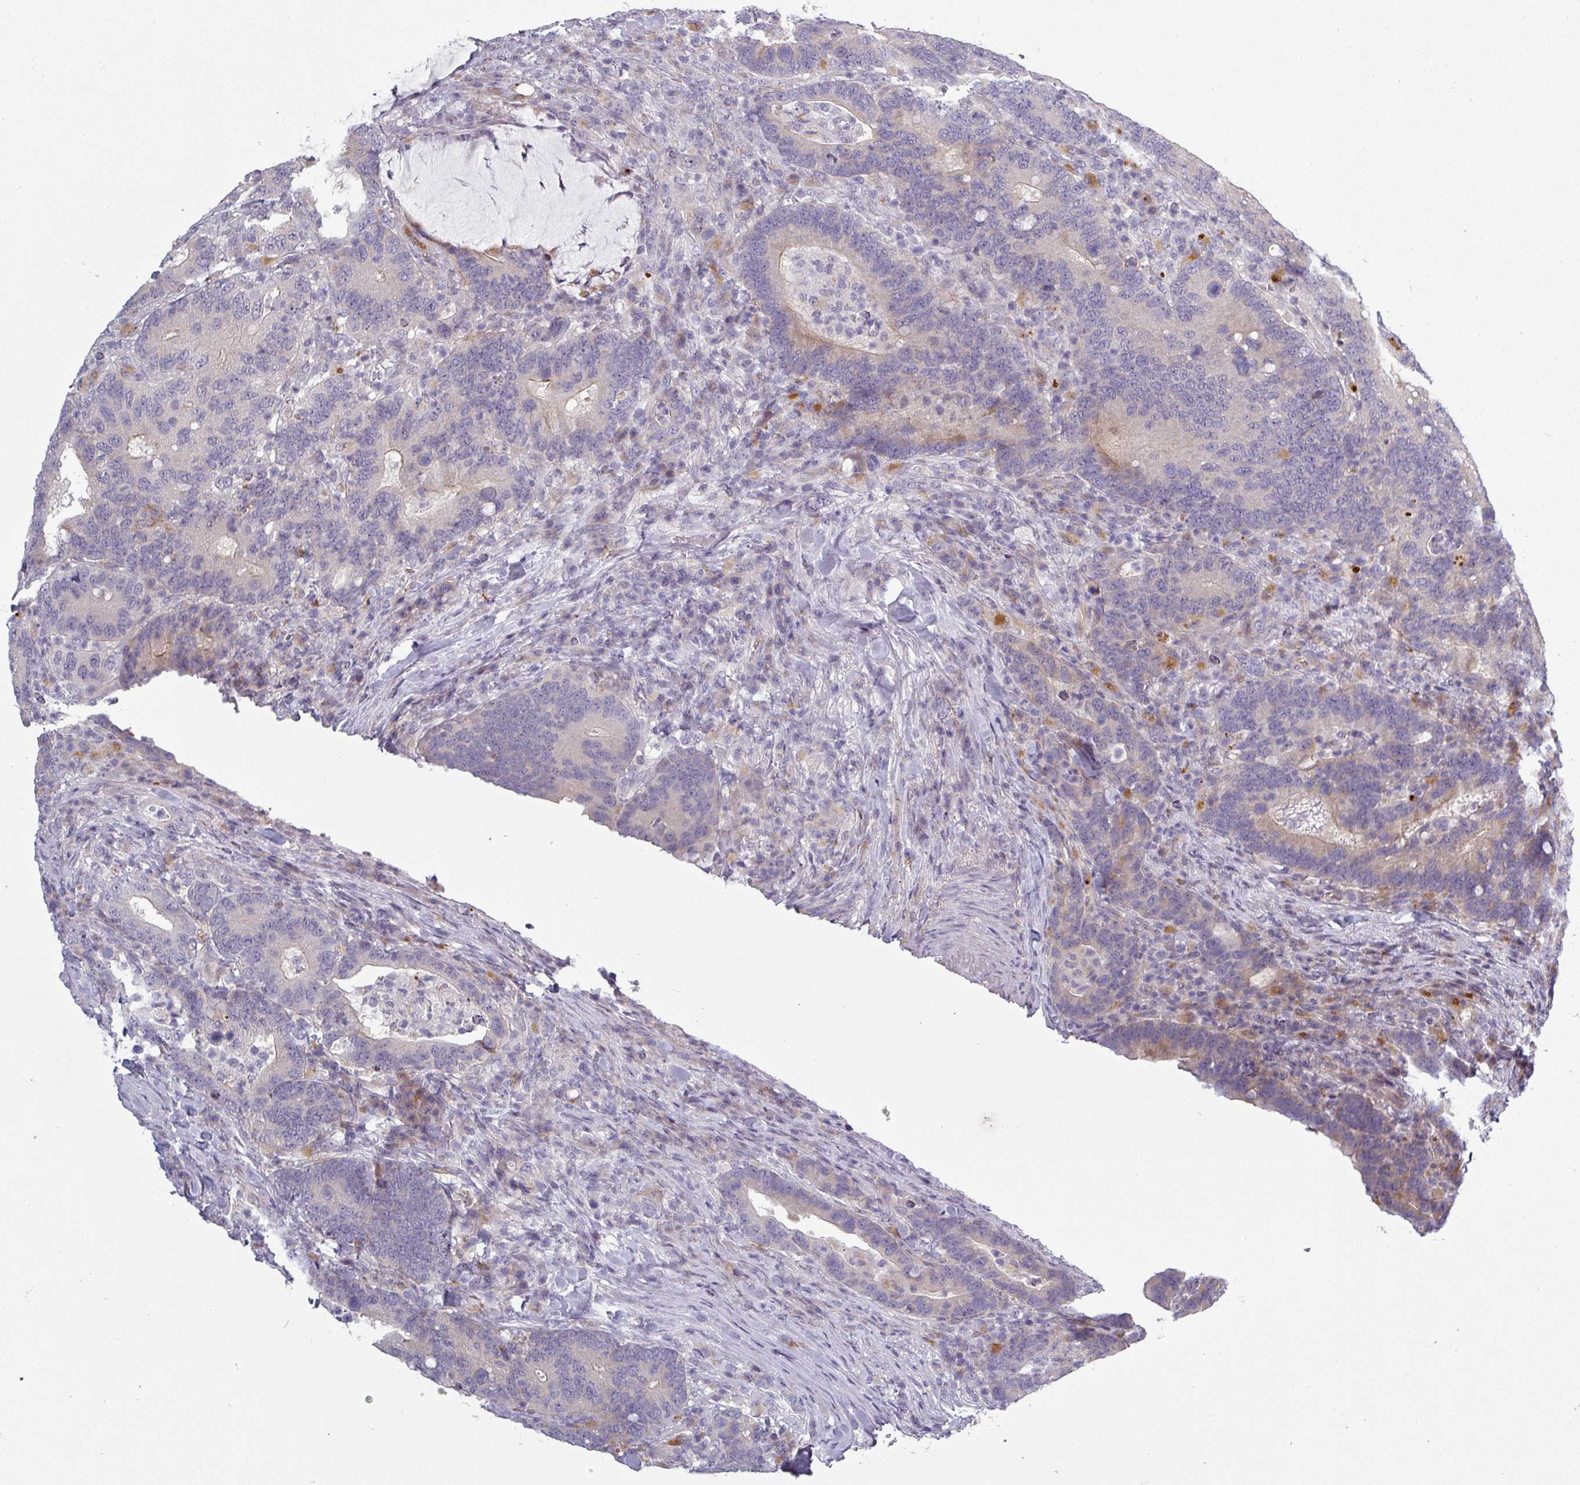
{"staining": {"intensity": "weak", "quantity": "<25%", "location": "cytoplasmic/membranous"}, "tissue": "colorectal cancer", "cell_type": "Tumor cells", "image_type": "cancer", "snomed": [{"axis": "morphology", "description": "Adenocarcinoma, NOS"}, {"axis": "topography", "description": "Colon"}], "caption": "An immunohistochemistry (IHC) photomicrograph of colorectal cancer is shown. There is no staining in tumor cells of colorectal cancer. (DAB immunohistochemistry, high magnification).", "gene": "C2orf16", "patient": {"sex": "female", "age": 66}}